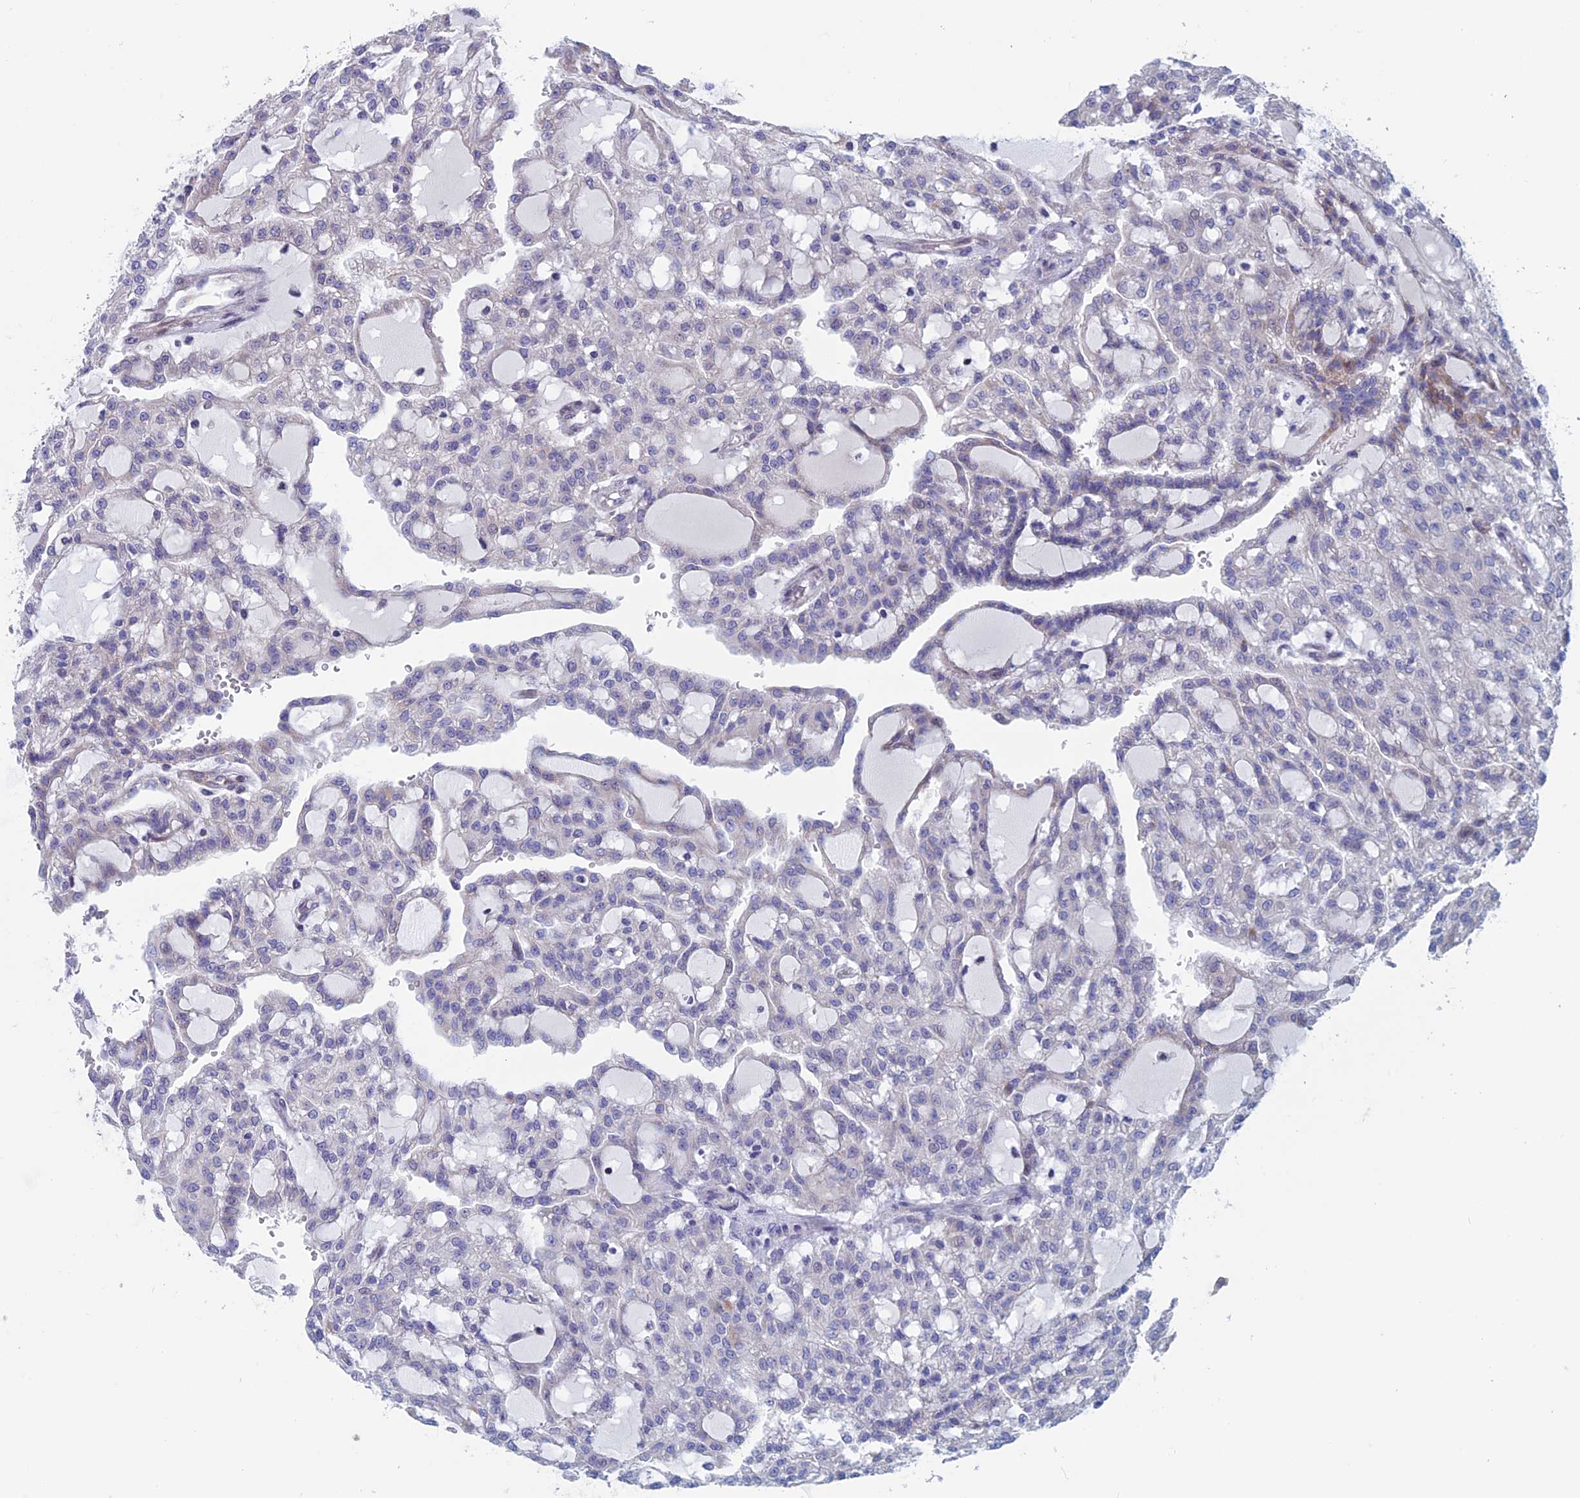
{"staining": {"intensity": "negative", "quantity": "none", "location": "none"}, "tissue": "renal cancer", "cell_type": "Tumor cells", "image_type": "cancer", "snomed": [{"axis": "morphology", "description": "Adenocarcinoma, NOS"}, {"axis": "topography", "description": "Kidney"}], "caption": "Renal cancer was stained to show a protein in brown. There is no significant expression in tumor cells. (Brightfield microscopy of DAB (3,3'-diaminobenzidine) immunohistochemistry (IHC) at high magnification).", "gene": "NIBAN3", "patient": {"sex": "male", "age": 63}}